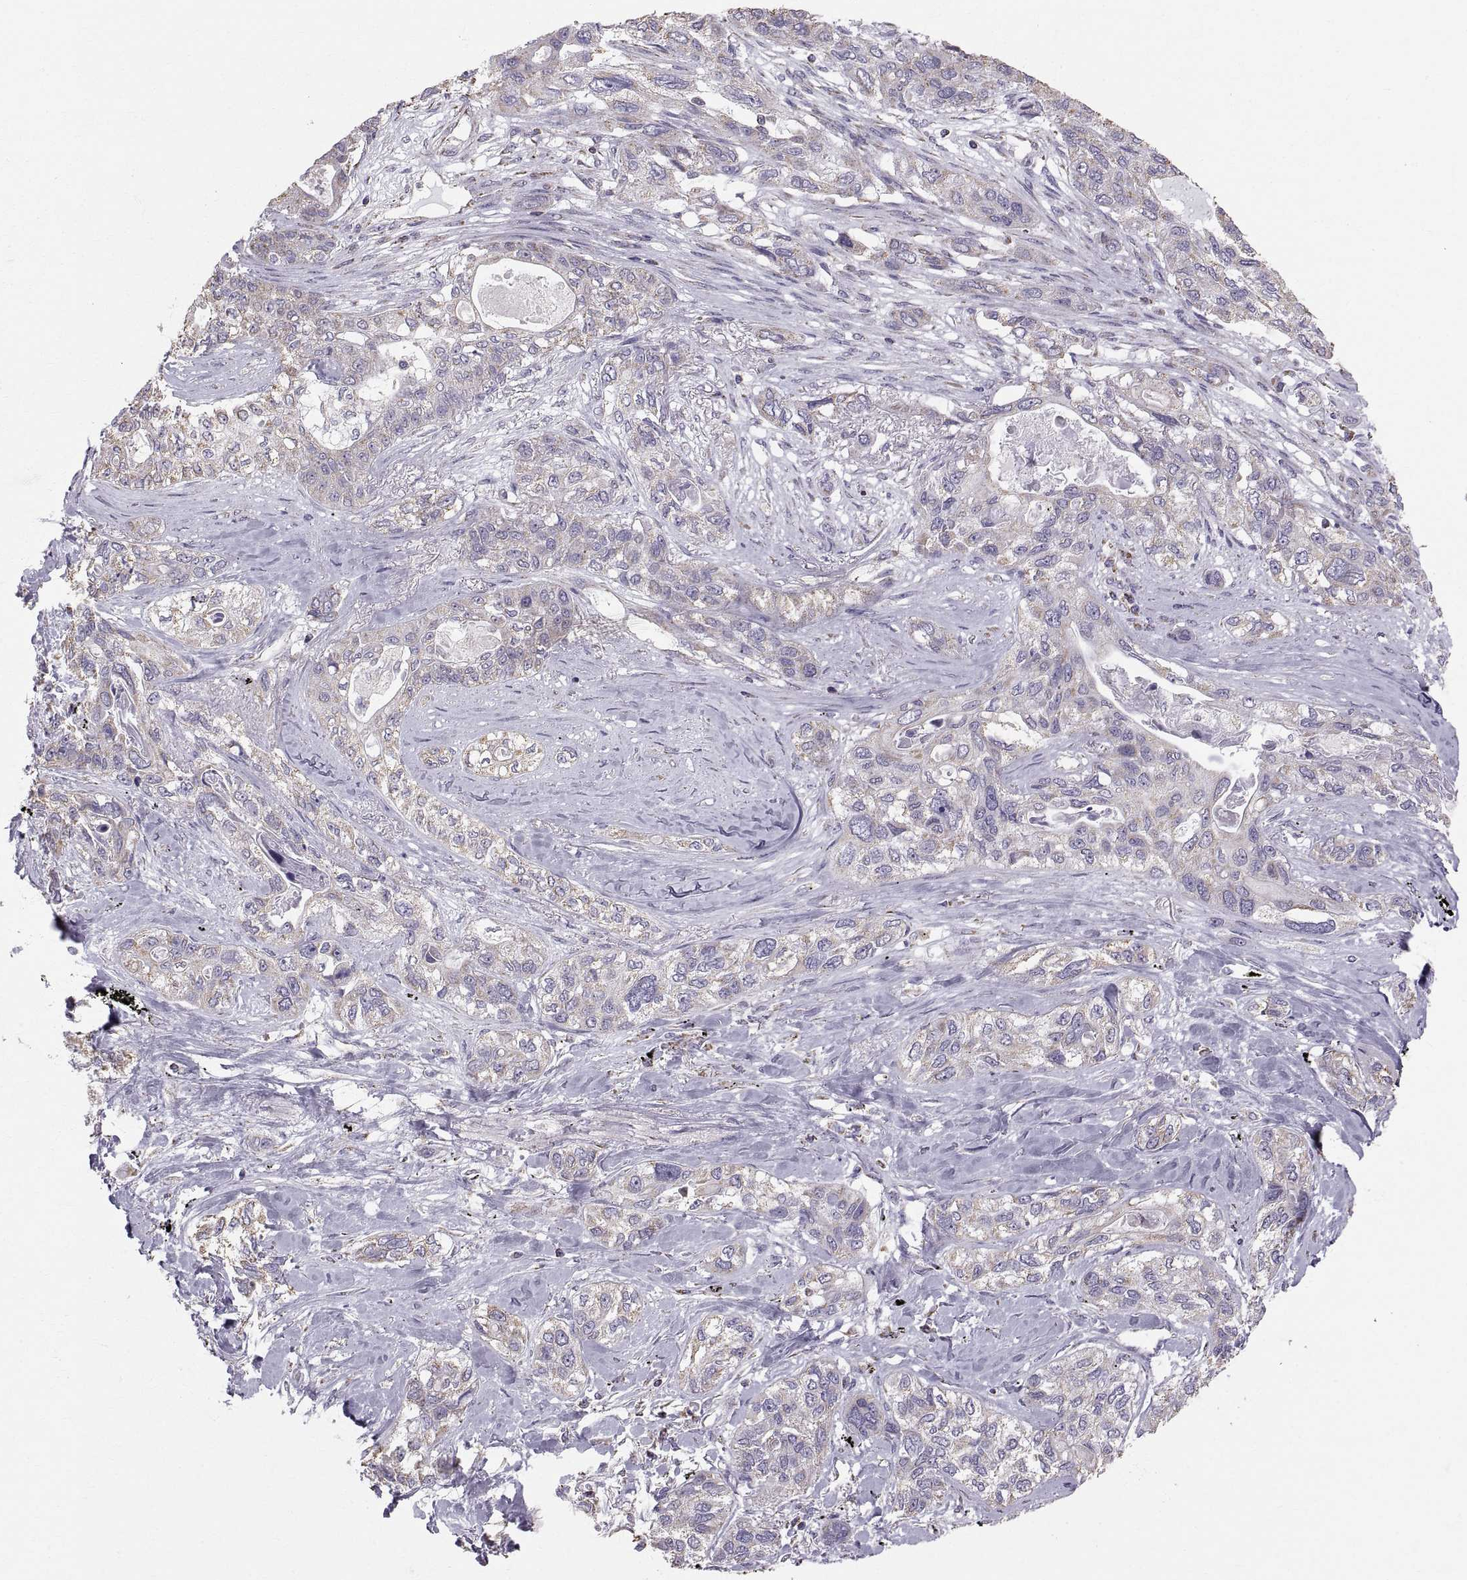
{"staining": {"intensity": "weak", "quantity": "<25%", "location": "cytoplasmic/membranous"}, "tissue": "lung cancer", "cell_type": "Tumor cells", "image_type": "cancer", "snomed": [{"axis": "morphology", "description": "Squamous cell carcinoma, NOS"}, {"axis": "topography", "description": "Lung"}], "caption": "Immunohistochemistry of squamous cell carcinoma (lung) demonstrates no staining in tumor cells.", "gene": "STMND1", "patient": {"sex": "female", "age": 70}}